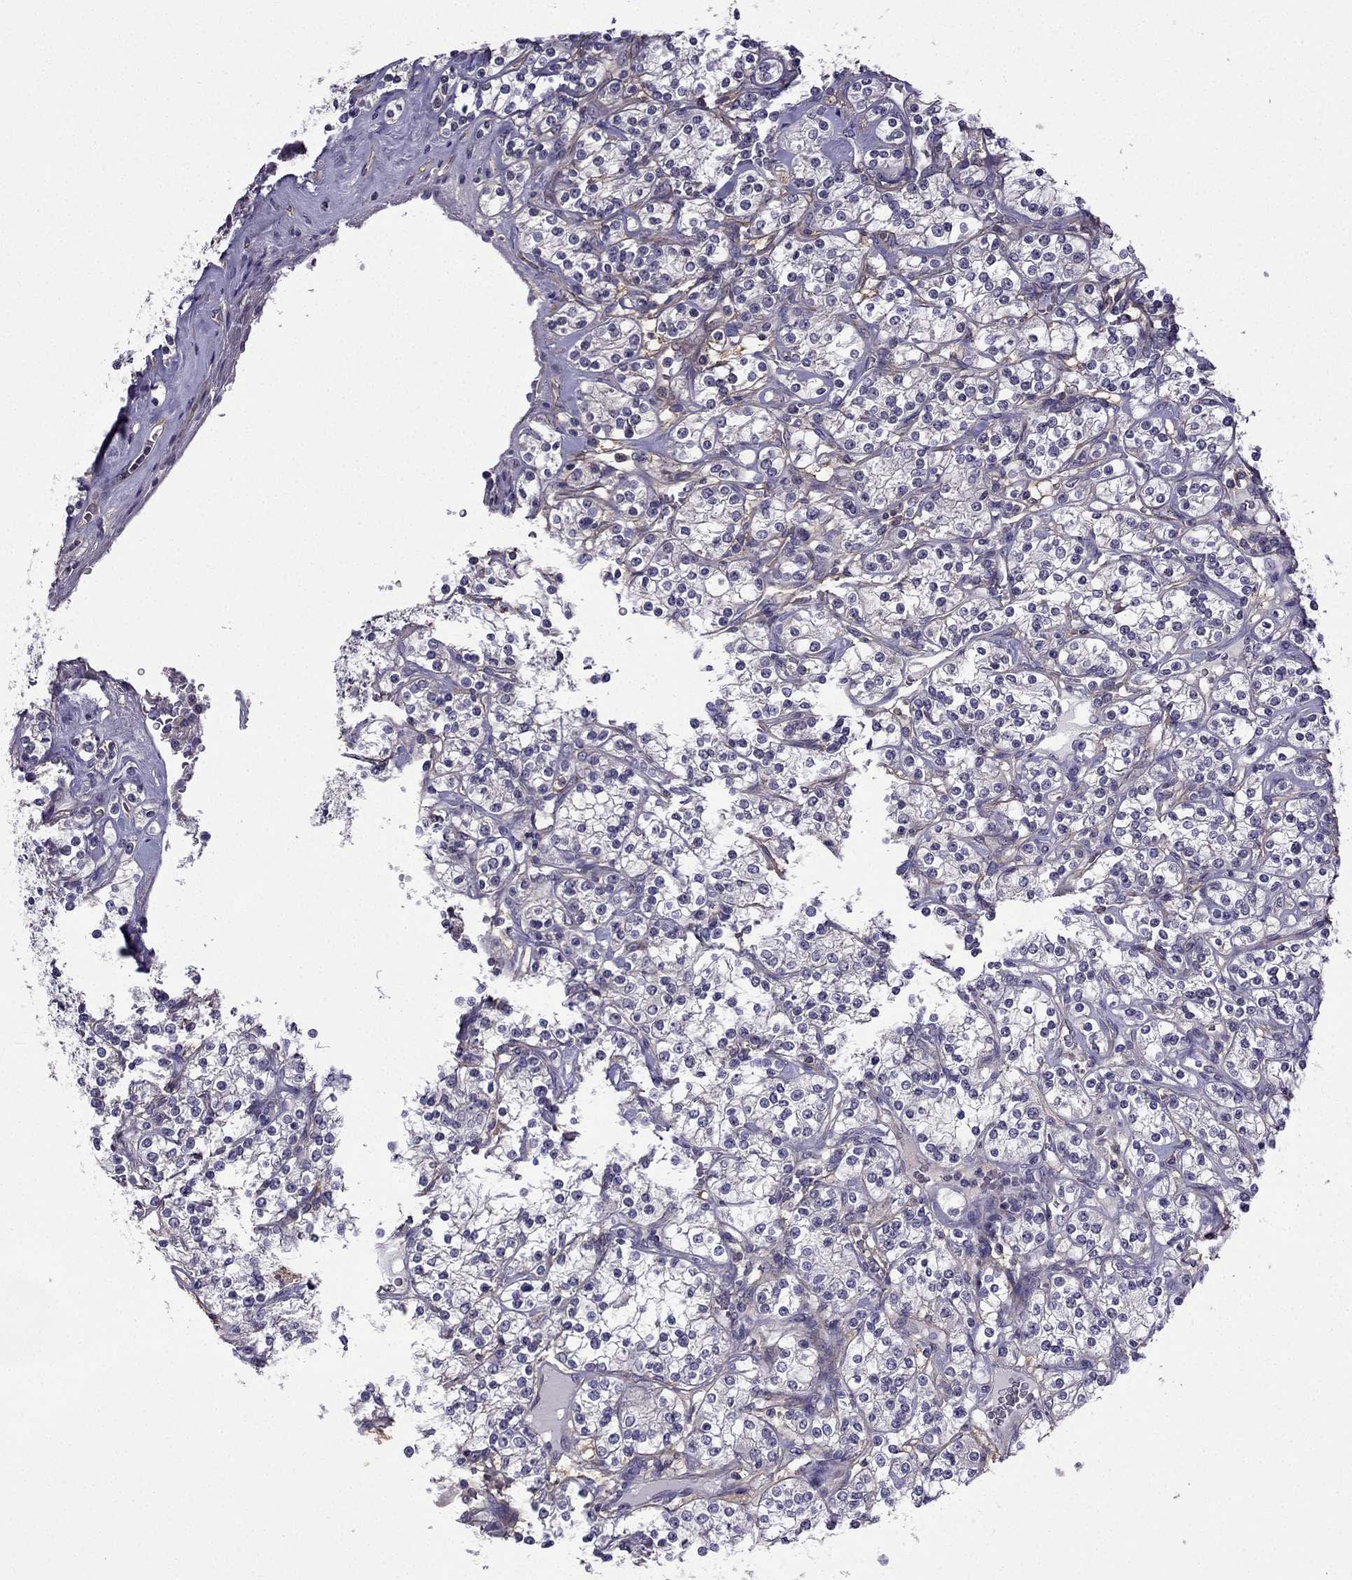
{"staining": {"intensity": "negative", "quantity": "none", "location": "none"}, "tissue": "renal cancer", "cell_type": "Tumor cells", "image_type": "cancer", "snomed": [{"axis": "morphology", "description": "Adenocarcinoma, NOS"}, {"axis": "topography", "description": "Kidney"}], "caption": "Immunohistochemistry photomicrograph of human renal cancer (adenocarcinoma) stained for a protein (brown), which demonstrates no positivity in tumor cells.", "gene": "SLC6A2", "patient": {"sex": "male", "age": 77}}